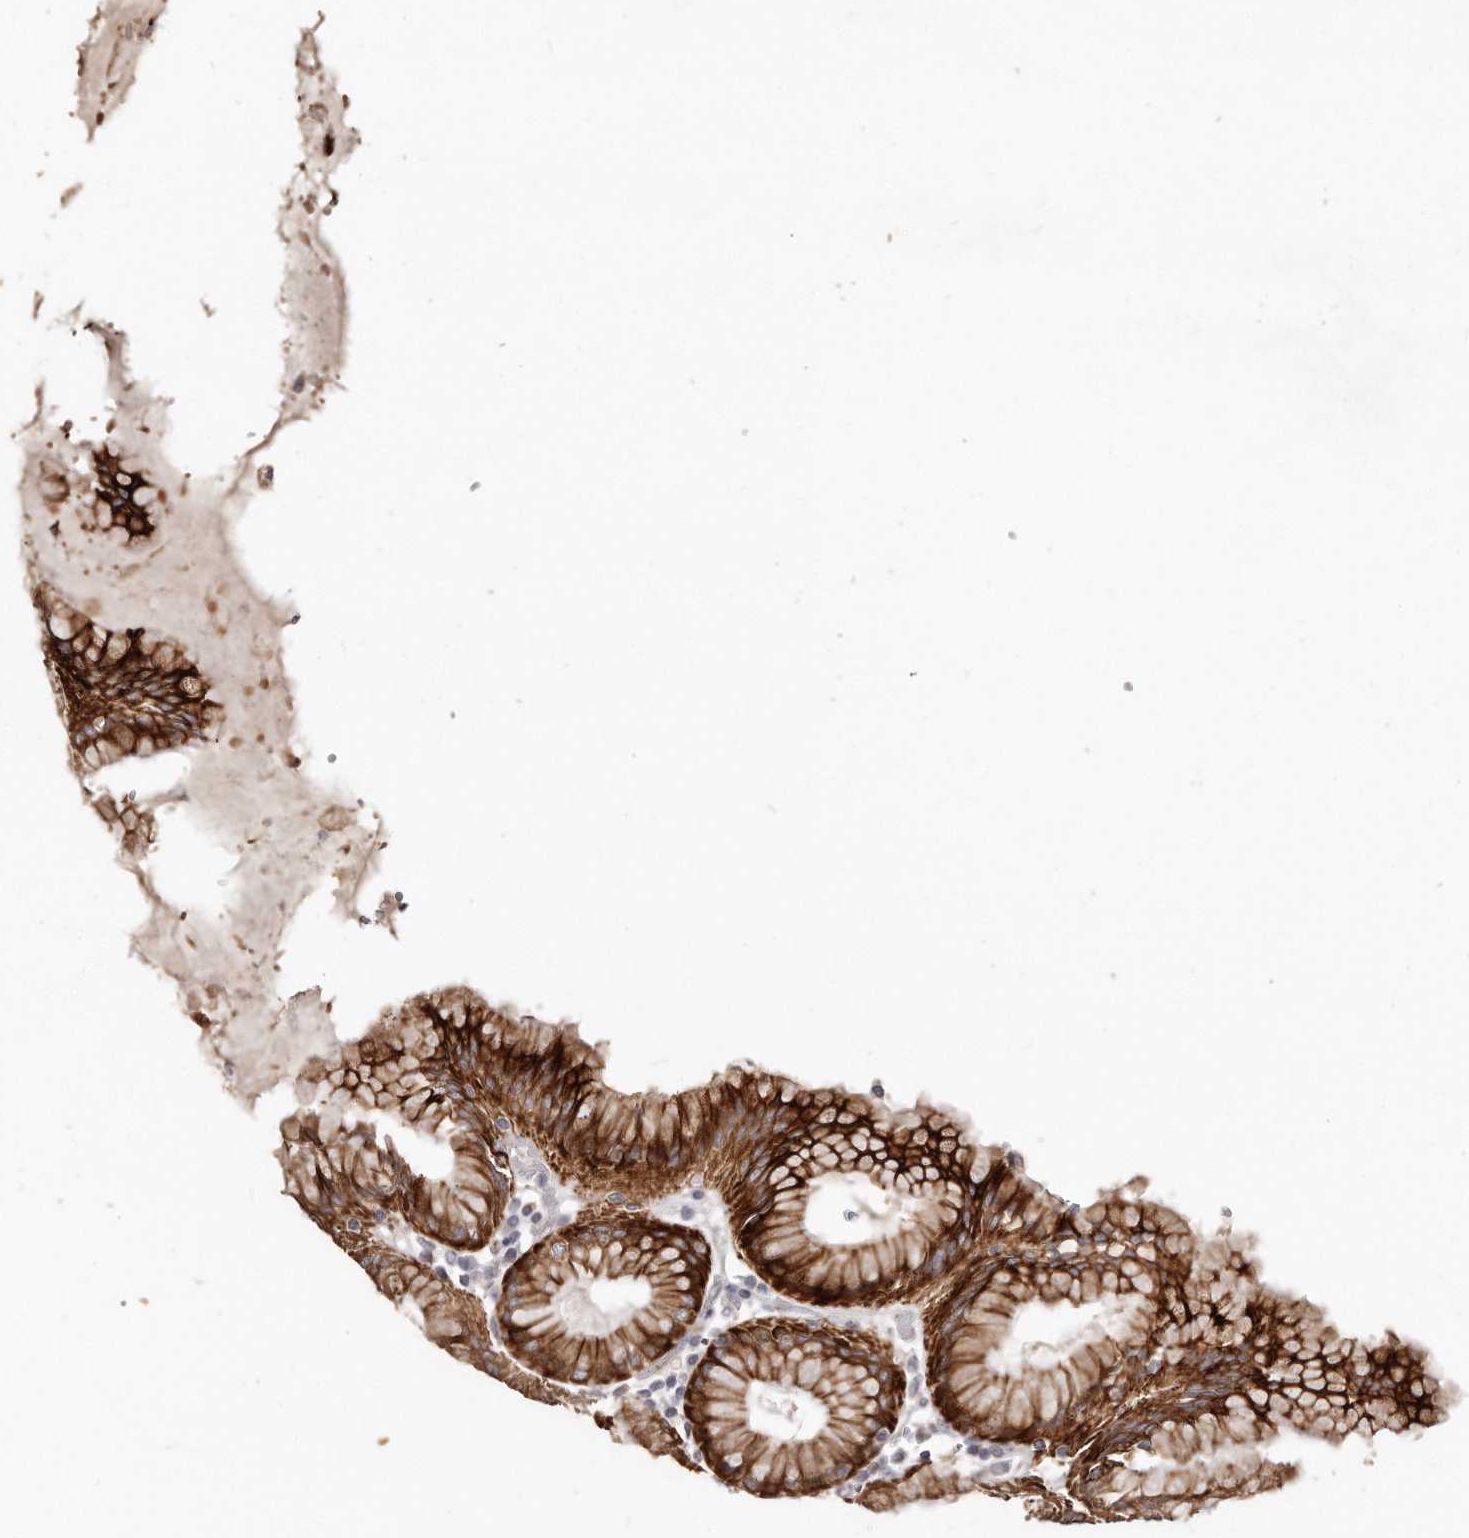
{"staining": {"intensity": "strong", "quantity": "25%-75%", "location": "cytoplasmic/membranous"}, "tissue": "stomach", "cell_type": "Glandular cells", "image_type": "normal", "snomed": [{"axis": "morphology", "description": "Normal tissue, NOS"}, {"axis": "topography", "description": "Stomach"}, {"axis": "topography", "description": "Stomach, lower"}], "caption": "Stomach stained with DAB (3,3'-diaminobenzidine) IHC displays high levels of strong cytoplasmic/membranous positivity in approximately 25%-75% of glandular cells.", "gene": "ZYG11A", "patient": {"sex": "female", "age": 56}}